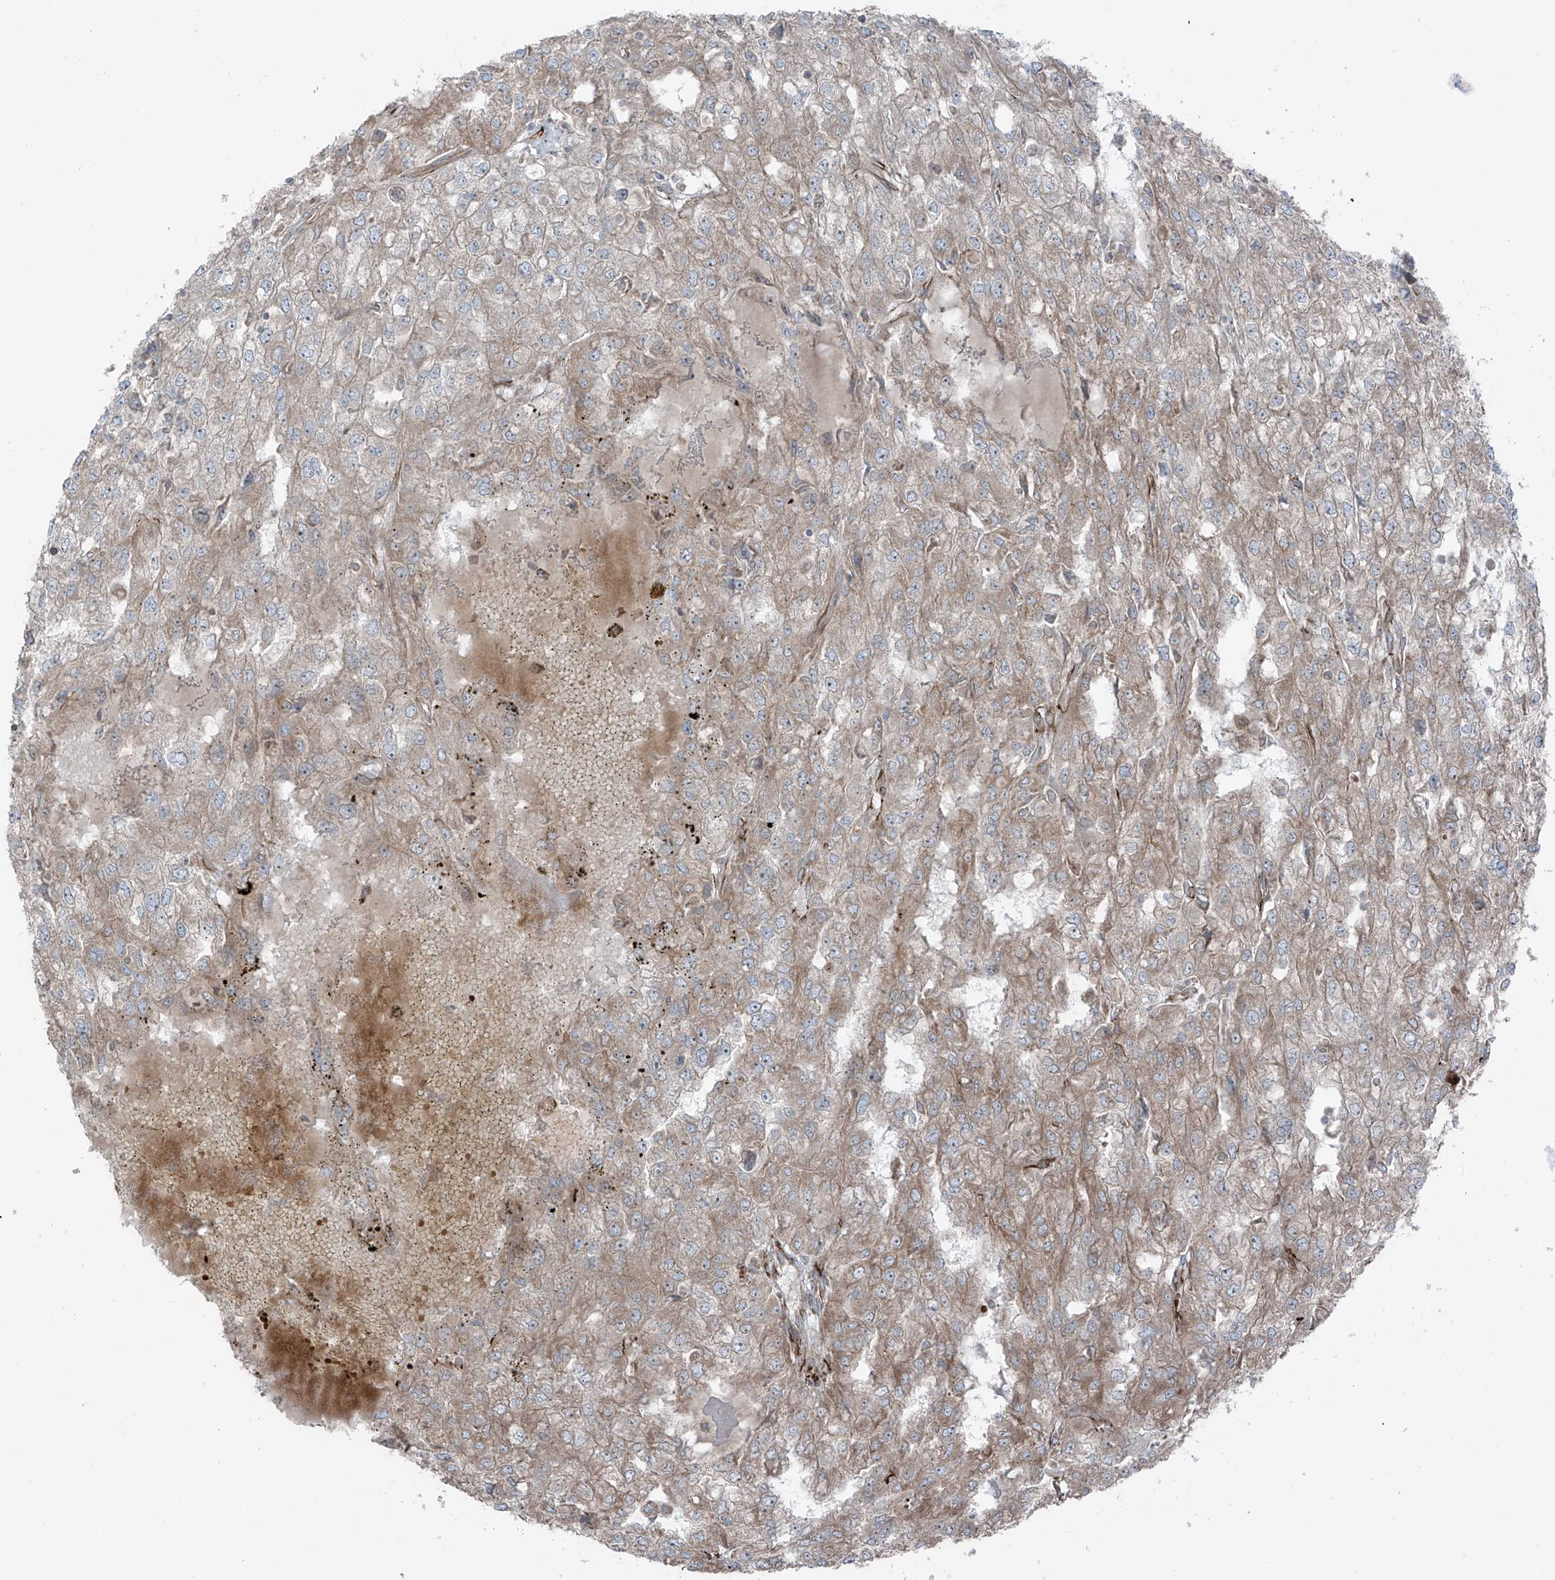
{"staining": {"intensity": "weak", "quantity": ">75%", "location": "cytoplasmic/membranous"}, "tissue": "renal cancer", "cell_type": "Tumor cells", "image_type": "cancer", "snomed": [{"axis": "morphology", "description": "Adenocarcinoma, NOS"}, {"axis": "topography", "description": "Kidney"}], "caption": "IHC staining of renal adenocarcinoma, which demonstrates low levels of weak cytoplasmic/membranous expression in about >75% of tumor cells indicating weak cytoplasmic/membranous protein positivity. The staining was performed using DAB (3,3'-diaminobenzidine) (brown) for protein detection and nuclei were counterstained in hematoxylin (blue).", "gene": "ERLEC1", "patient": {"sex": "female", "age": 54}}